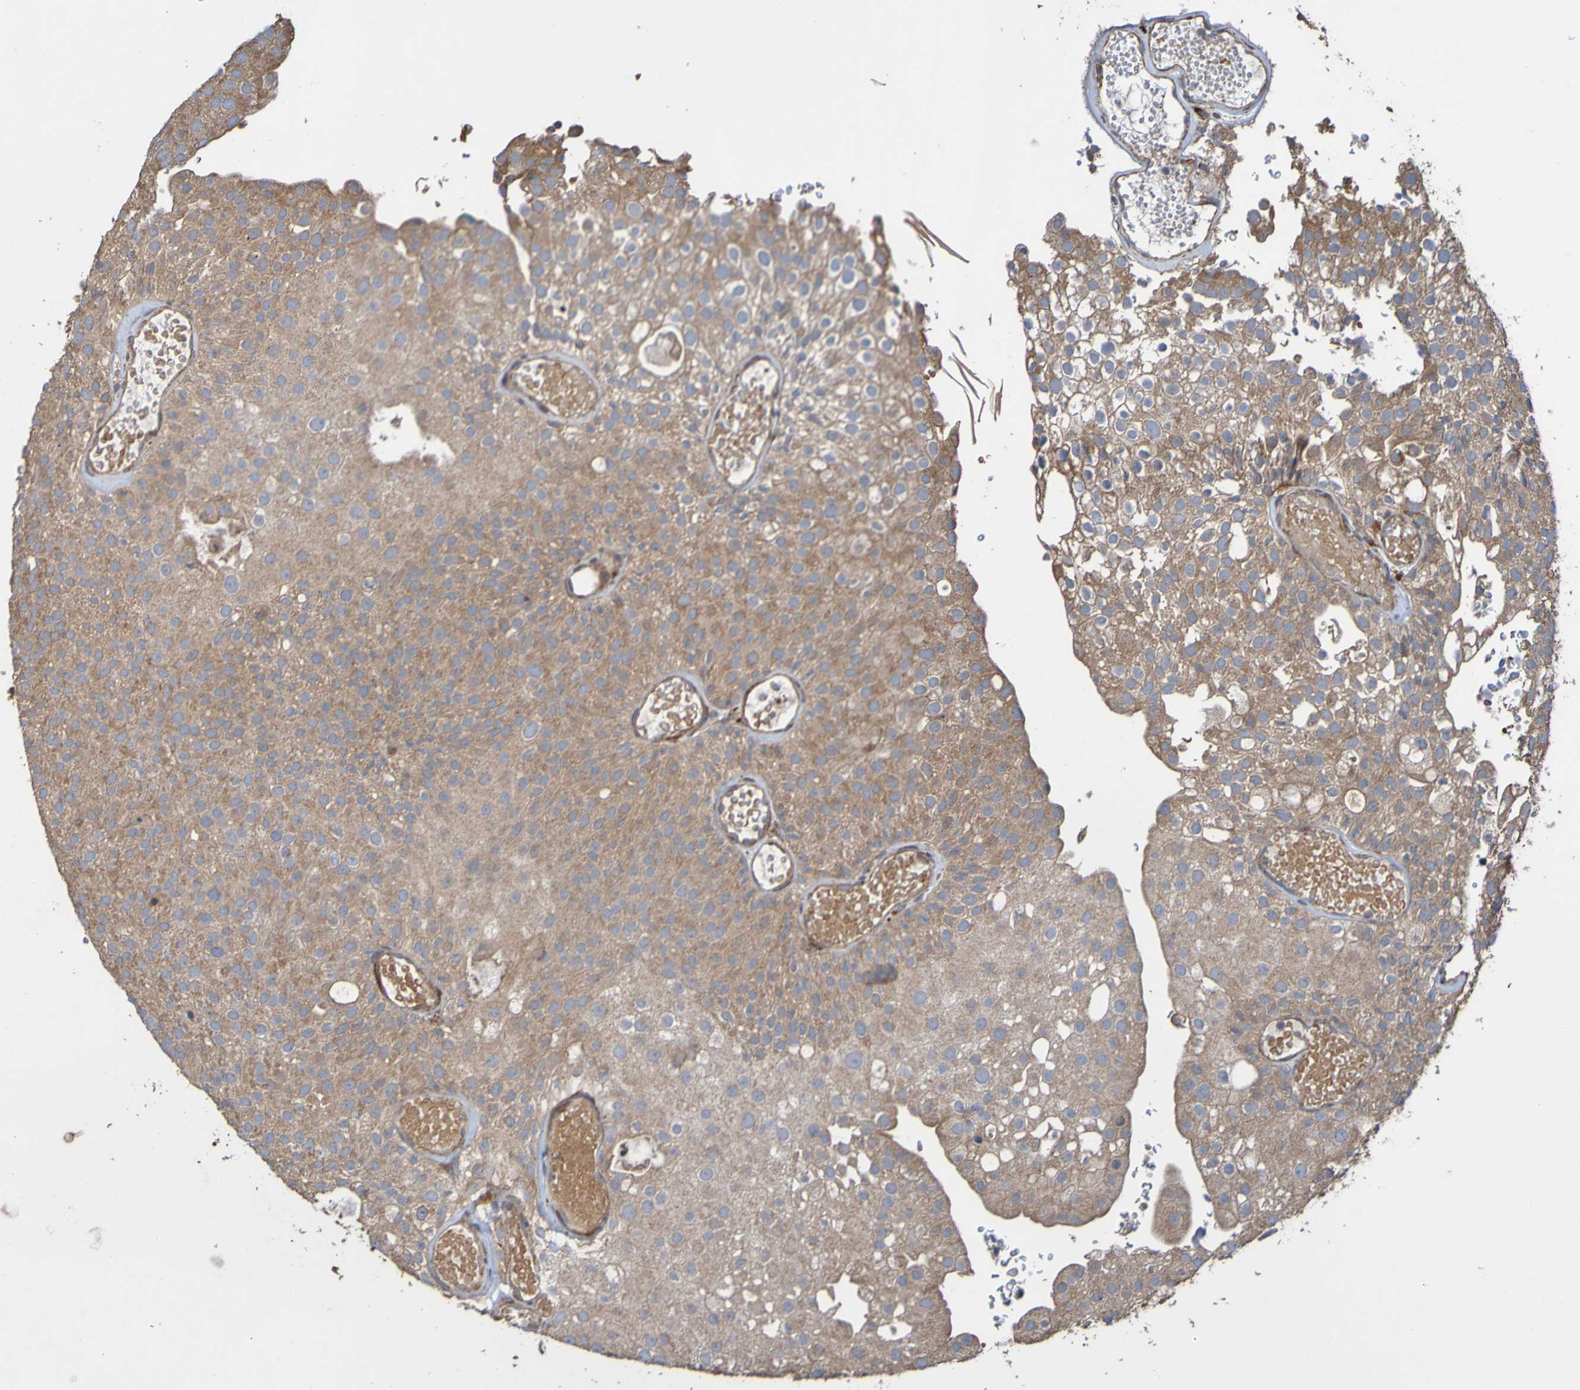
{"staining": {"intensity": "moderate", "quantity": ">75%", "location": "cytoplasmic/membranous"}, "tissue": "urothelial cancer", "cell_type": "Tumor cells", "image_type": "cancer", "snomed": [{"axis": "morphology", "description": "Urothelial carcinoma, Low grade"}, {"axis": "topography", "description": "Urinary bladder"}], "caption": "A brown stain highlights moderate cytoplasmic/membranous expression of a protein in low-grade urothelial carcinoma tumor cells. (IHC, brightfield microscopy, high magnification).", "gene": "UCN", "patient": {"sex": "male", "age": 78}}